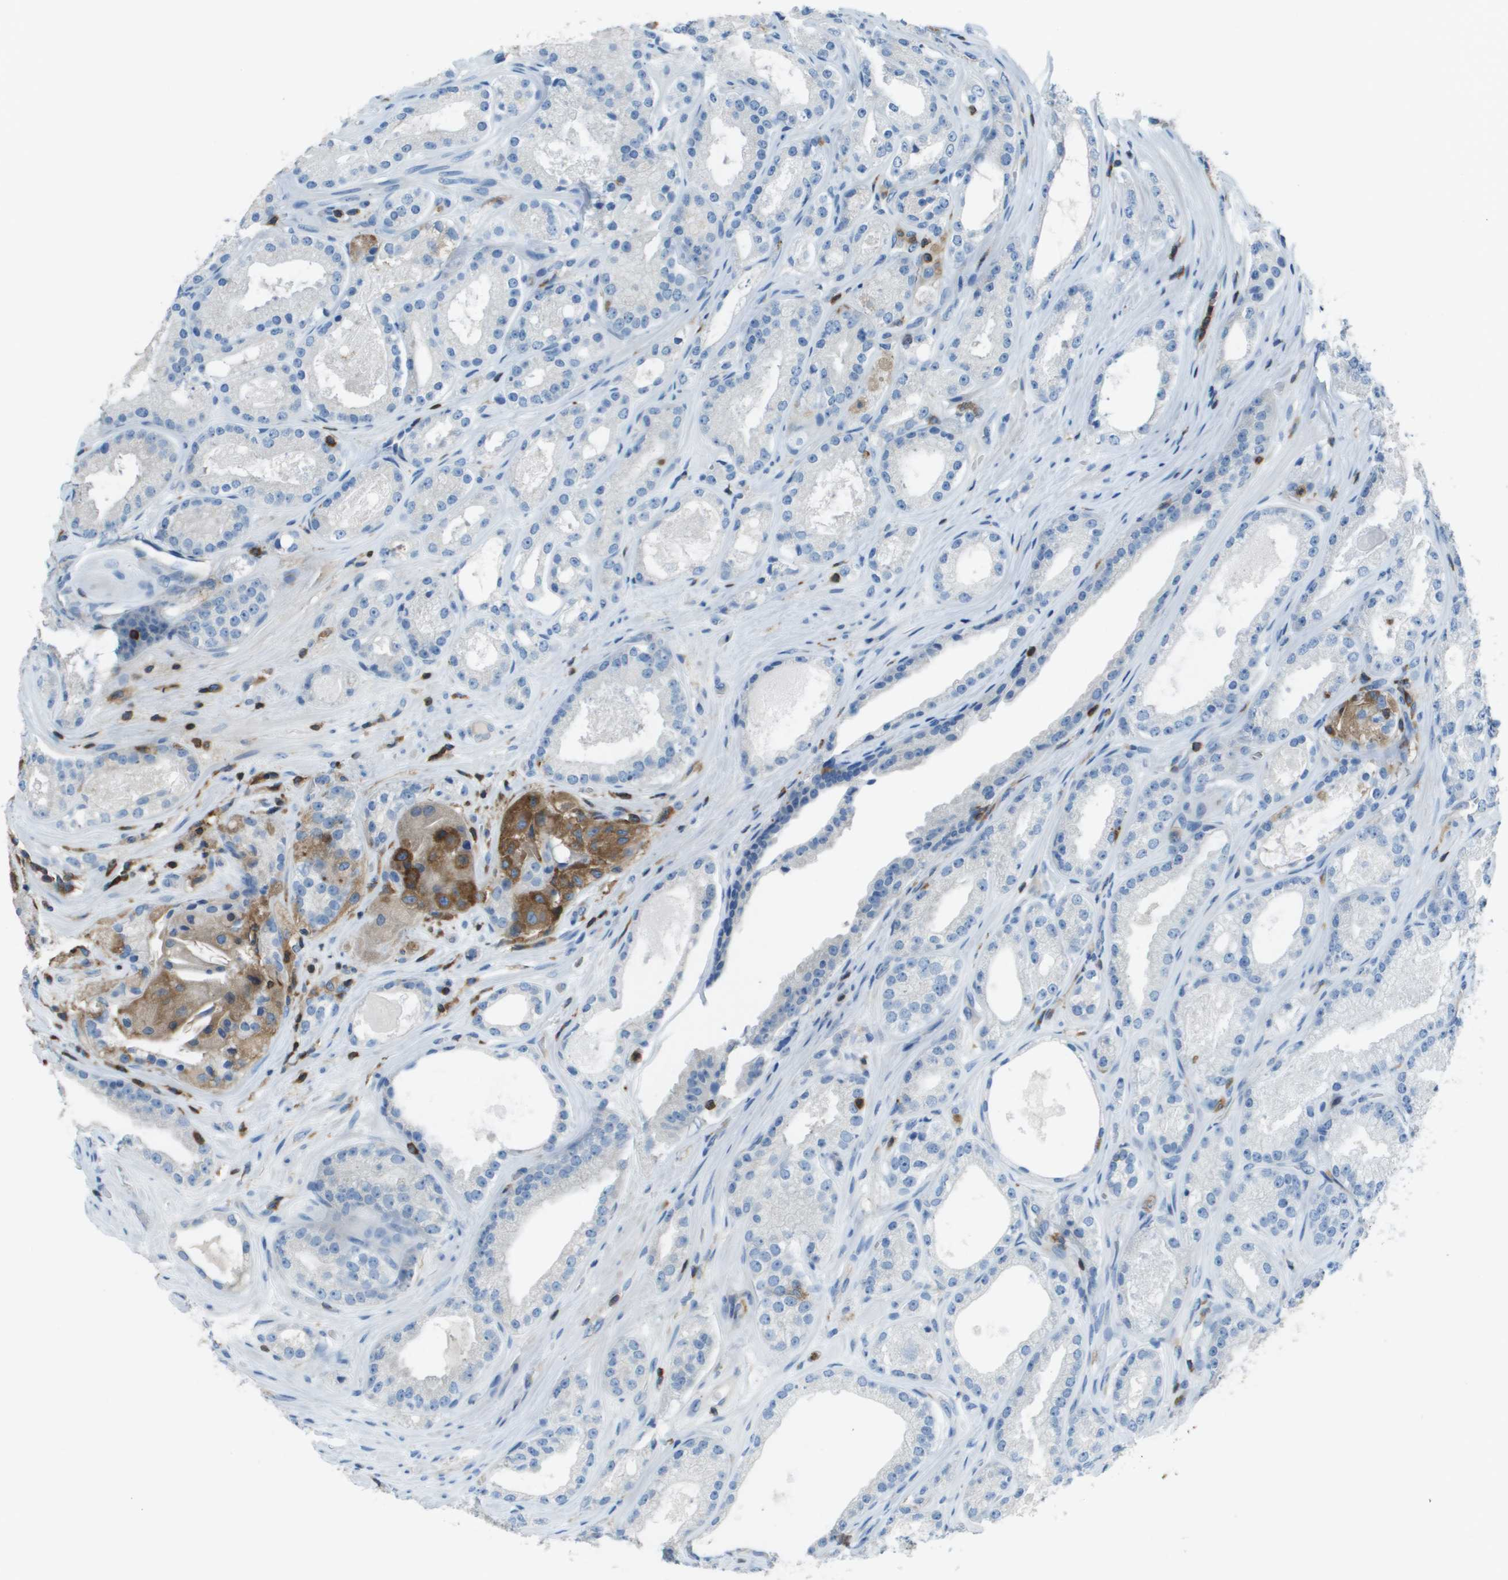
{"staining": {"intensity": "moderate", "quantity": "<25%", "location": "cytoplasmic/membranous"}, "tissue": "prostate cancer", "cell_type": "Tumor cells", "image_type": "cancer", "snomed": [{"axis": "morphology", "description": "Adenocarcinoma, High grade"}, {"axis": "topography", "description": "Prostate"}], "caption": "This micrograph exhibits immunohistochemistry (IHC) staining of human adenocarcinoma (high-grade) (prostate), with low moderate cytoplasmic/membranous staining in about <25% of tumor cells.", "gene": "APBB1IP", "patient": {"sex": "male", "age": 65}}